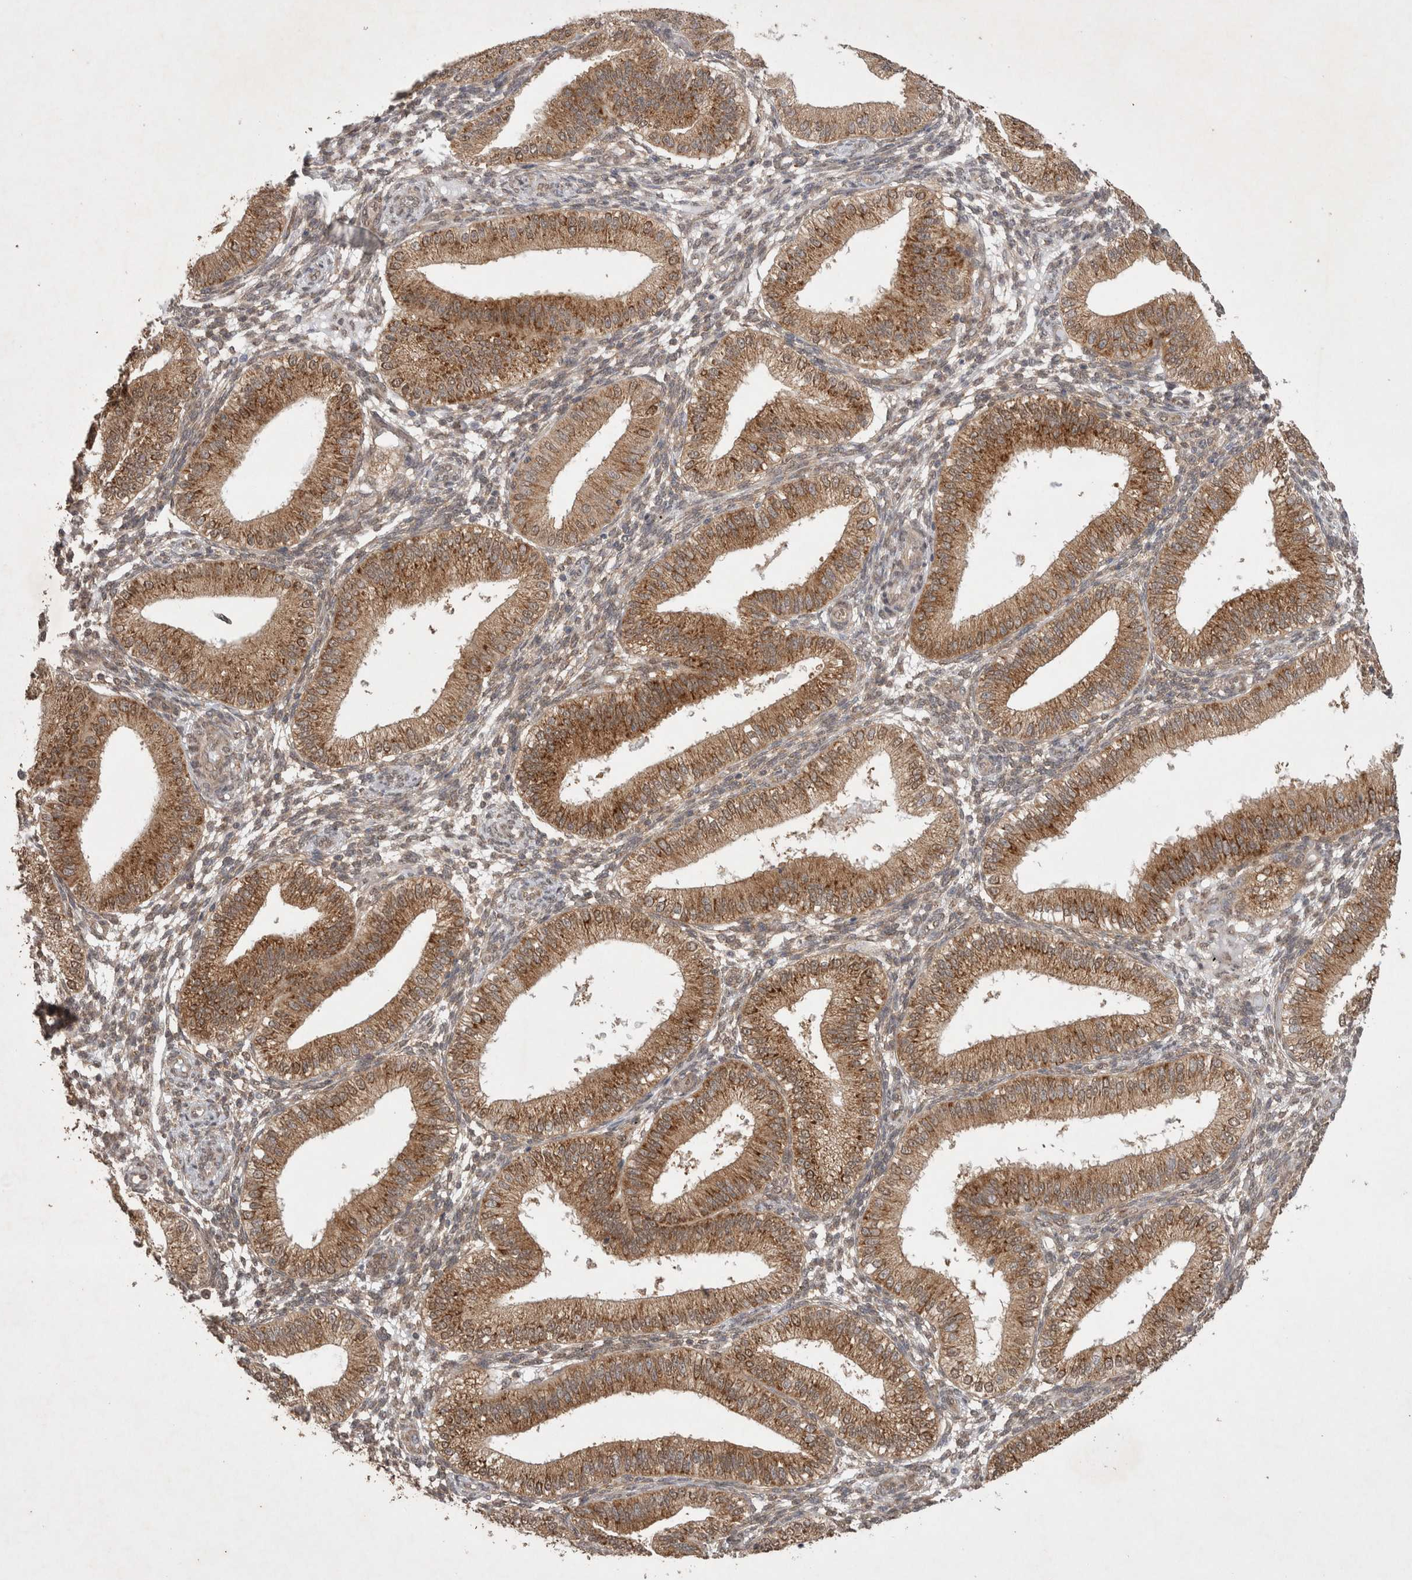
{"staining": {"intensity": "weak", "quantity": "<25%", "location": "cytoplasmic/membranous"}, "tissue": "endometrium", "cell_type": "Cells in endometrial stroma", "image_type": "normal", "snomed": [{"axis": "morphology", "description": "Normal tissue, NOS"}, {"axis": "topography", "description": "Endometrium"}], "caption": "DAB (3,3'-diaminobenzidine) immunohistochemical staining of unremarkable endometrium demonstrates no significant staining in cells in endometrial stroma.", "gene": "WIPF2", "patient": {"sex": "female", "age": 39}}